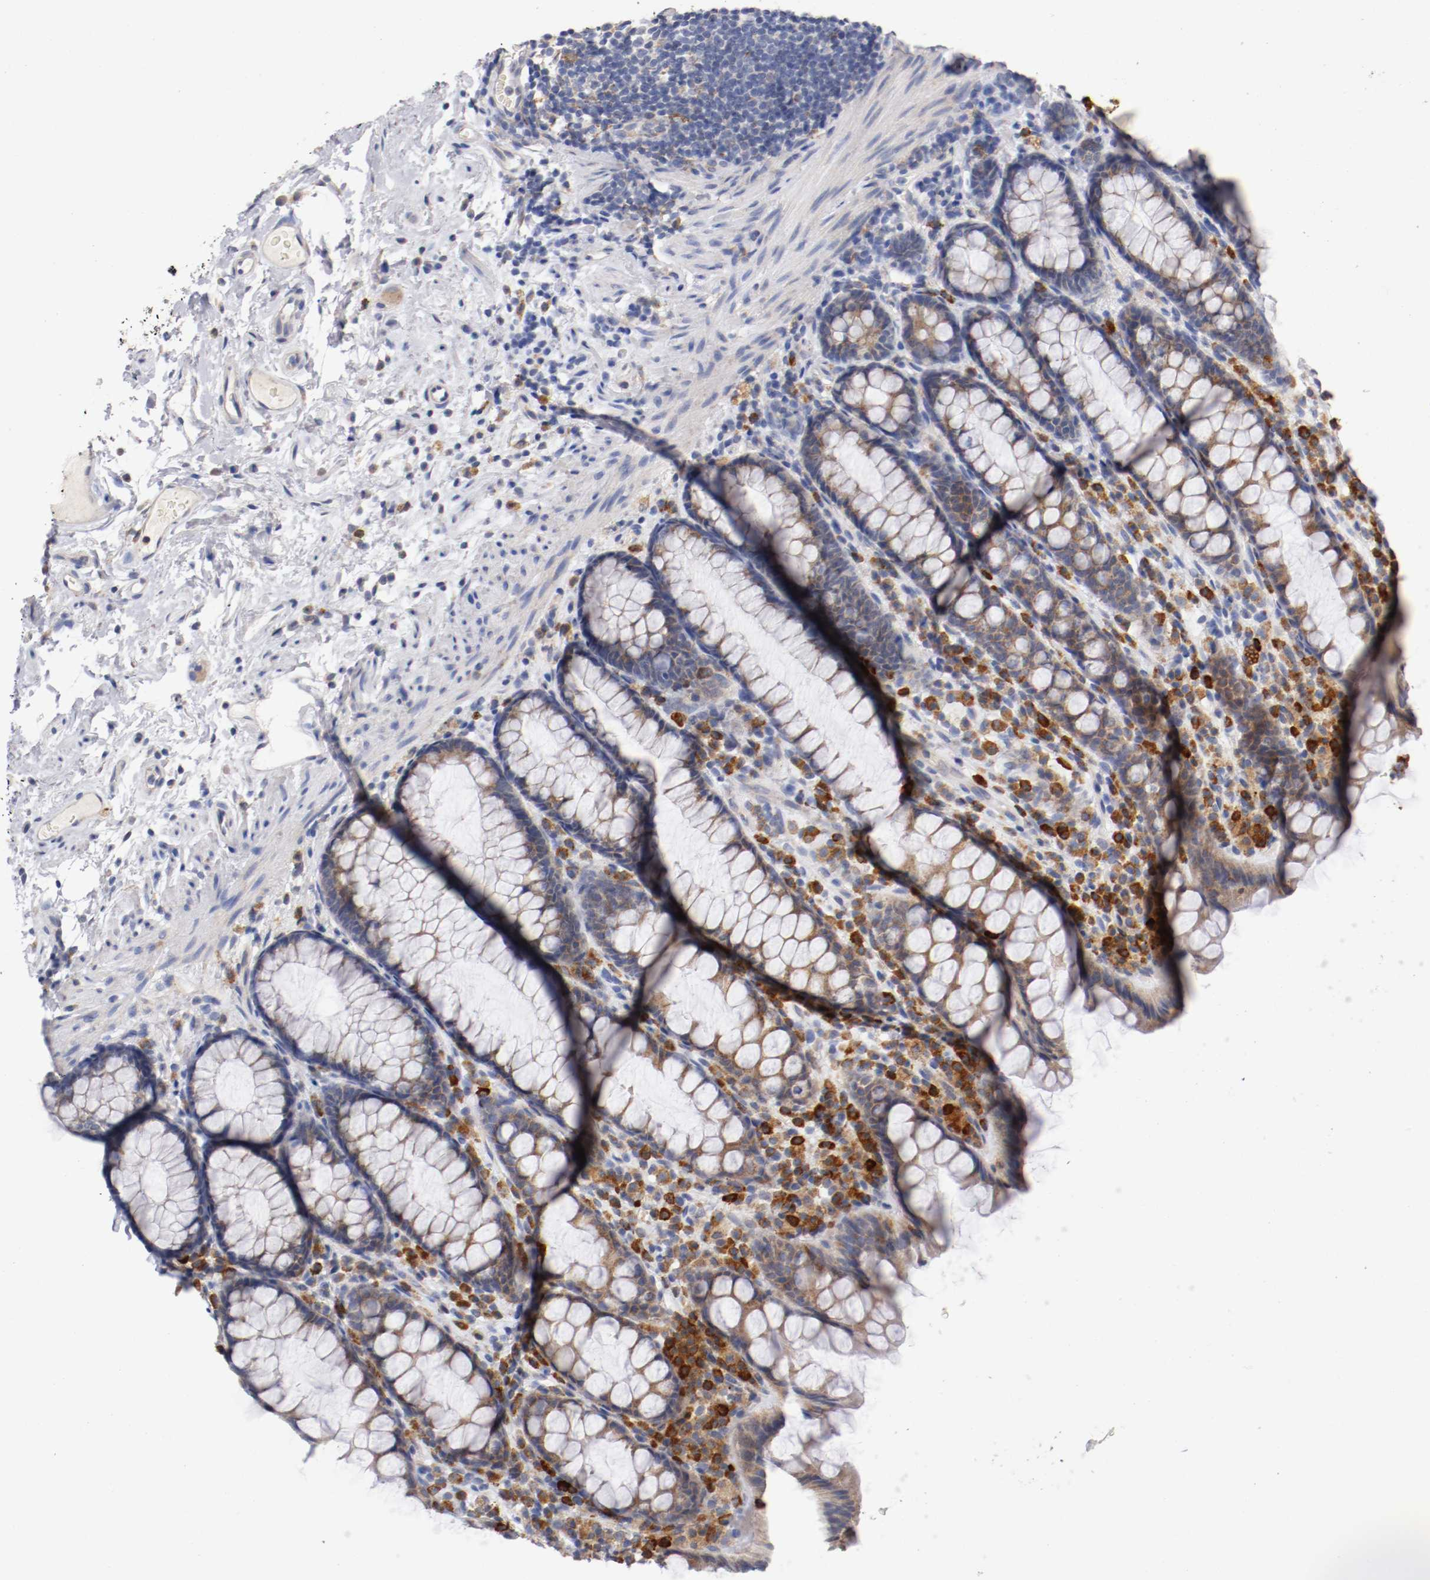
{"staining": {"intensity": "moderate", "quantity": ">75%", "location": "cytoplasmic/membranous"}, "tissue": "rectum", "cell_type": "Glandular cells", "image_type": "normal", "snomed": [{"axis": "morphology", "description": "Normal tissue, NOS"}, {"axis": "topography", "description": "Rectum"}], "caption": "The immunohistochemical stain highlights moderate cytoplasmic/membranous expression in glandular cells of benign rectum. The staining was performed using DAB, with brown indicating positive protein expression. Nuclei are stained blue with hematoxylin.", "gene": "TRAF2", "patient": {"sex": "male", "age": 92}}